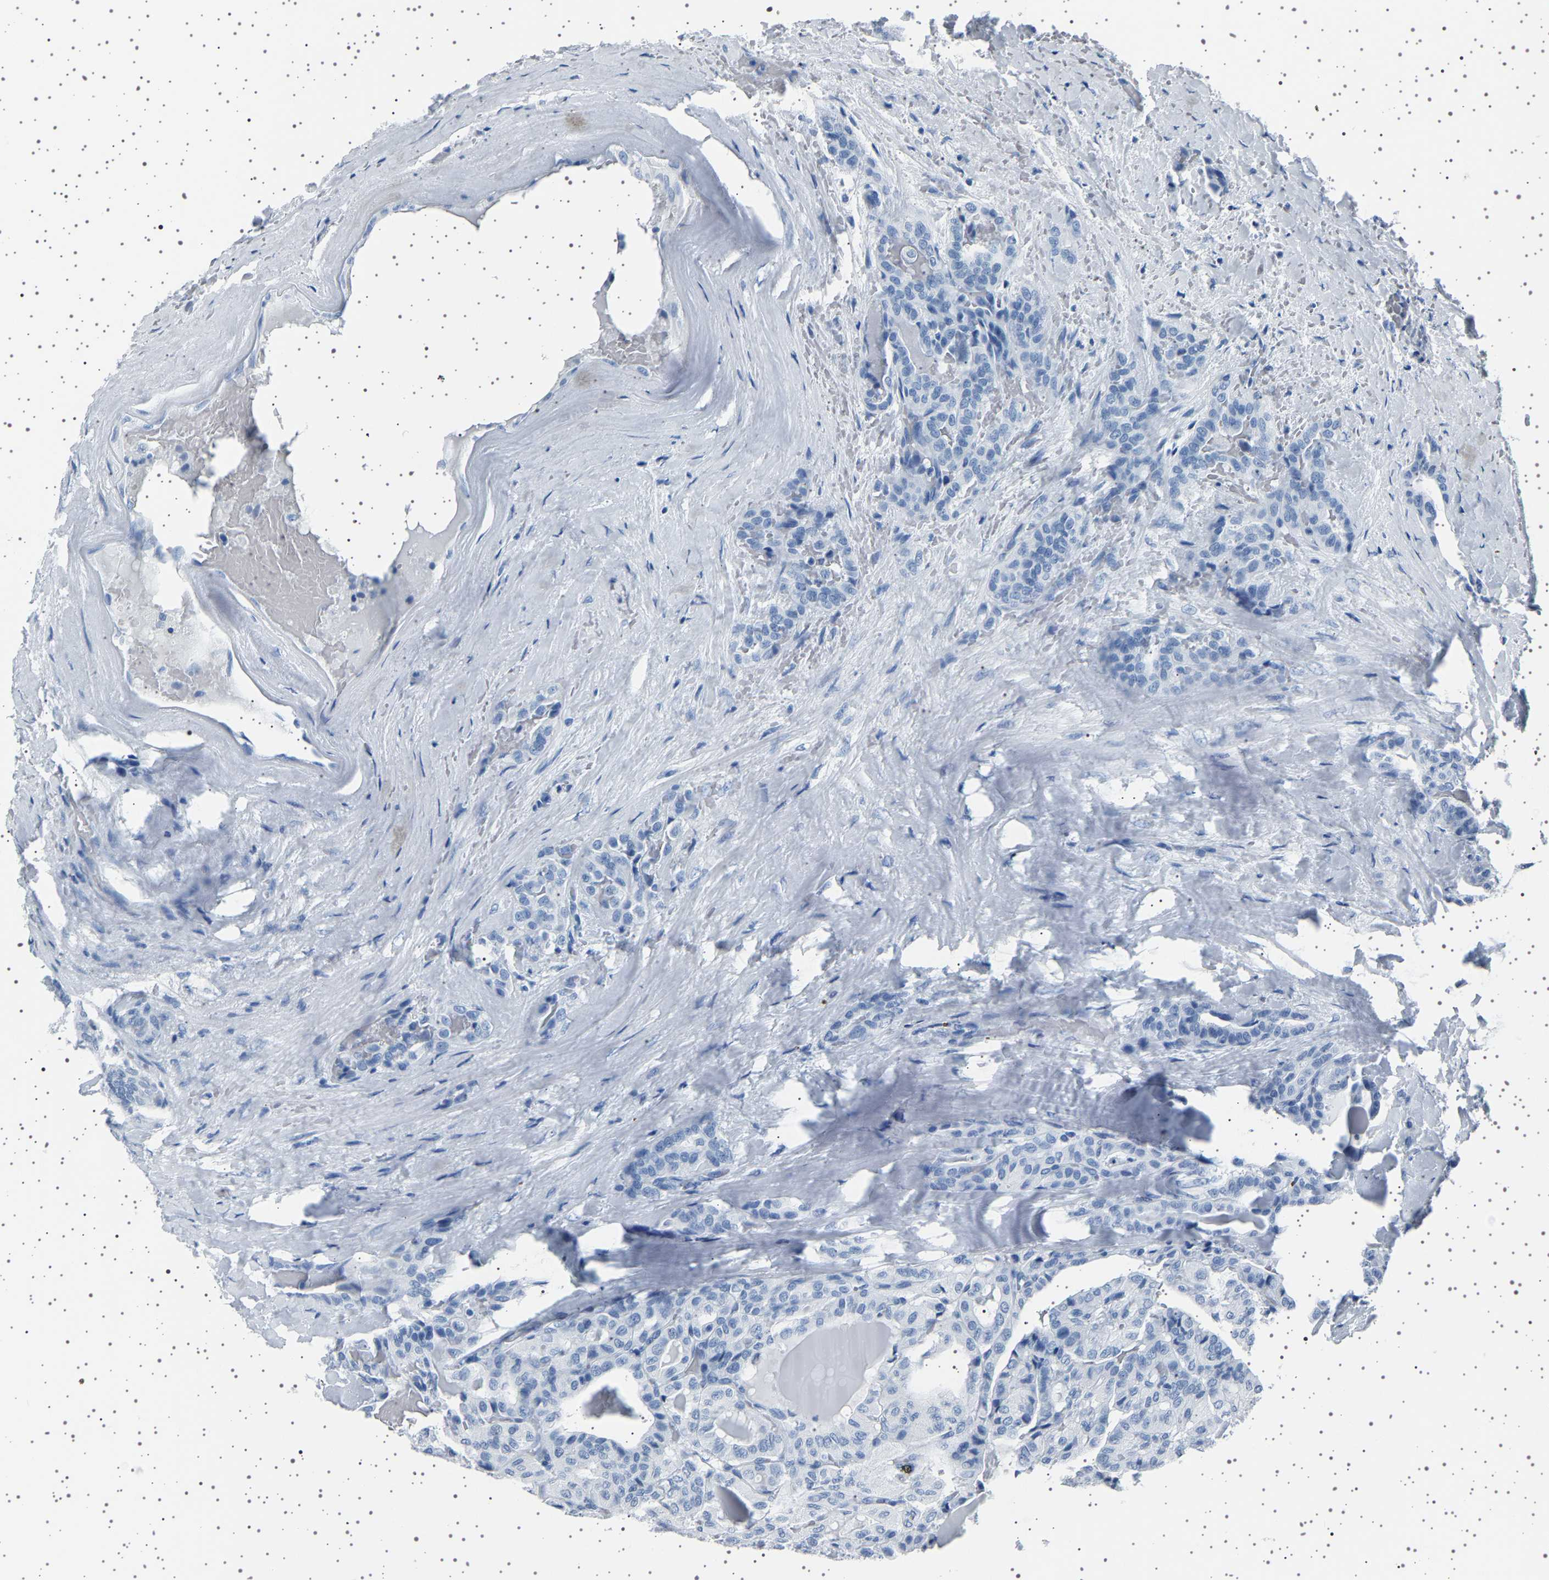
{"staining": {"intensity": "negative", "quantity": "none", "location": "none"}, "tissue": "thyroid cancer", "cell_type": "Tumor cells", "image_type": "cancer", "snomed": [{"axis": "morphology", "description": "Papillary adenocarcinoma, NOS"}, {"axis": "topography", "description": "Thyroid gland"}], "caption": "DAB (3,3'-diaminobenzidine) immunohistochemical staining of human thyroid papillary adenocarcinoma displays no significant staining in tumor cells. (DAB IHC with hematoxylin counter stain).", "gene": "TFF3", "patient": {"sex": "male", "age": 77}}